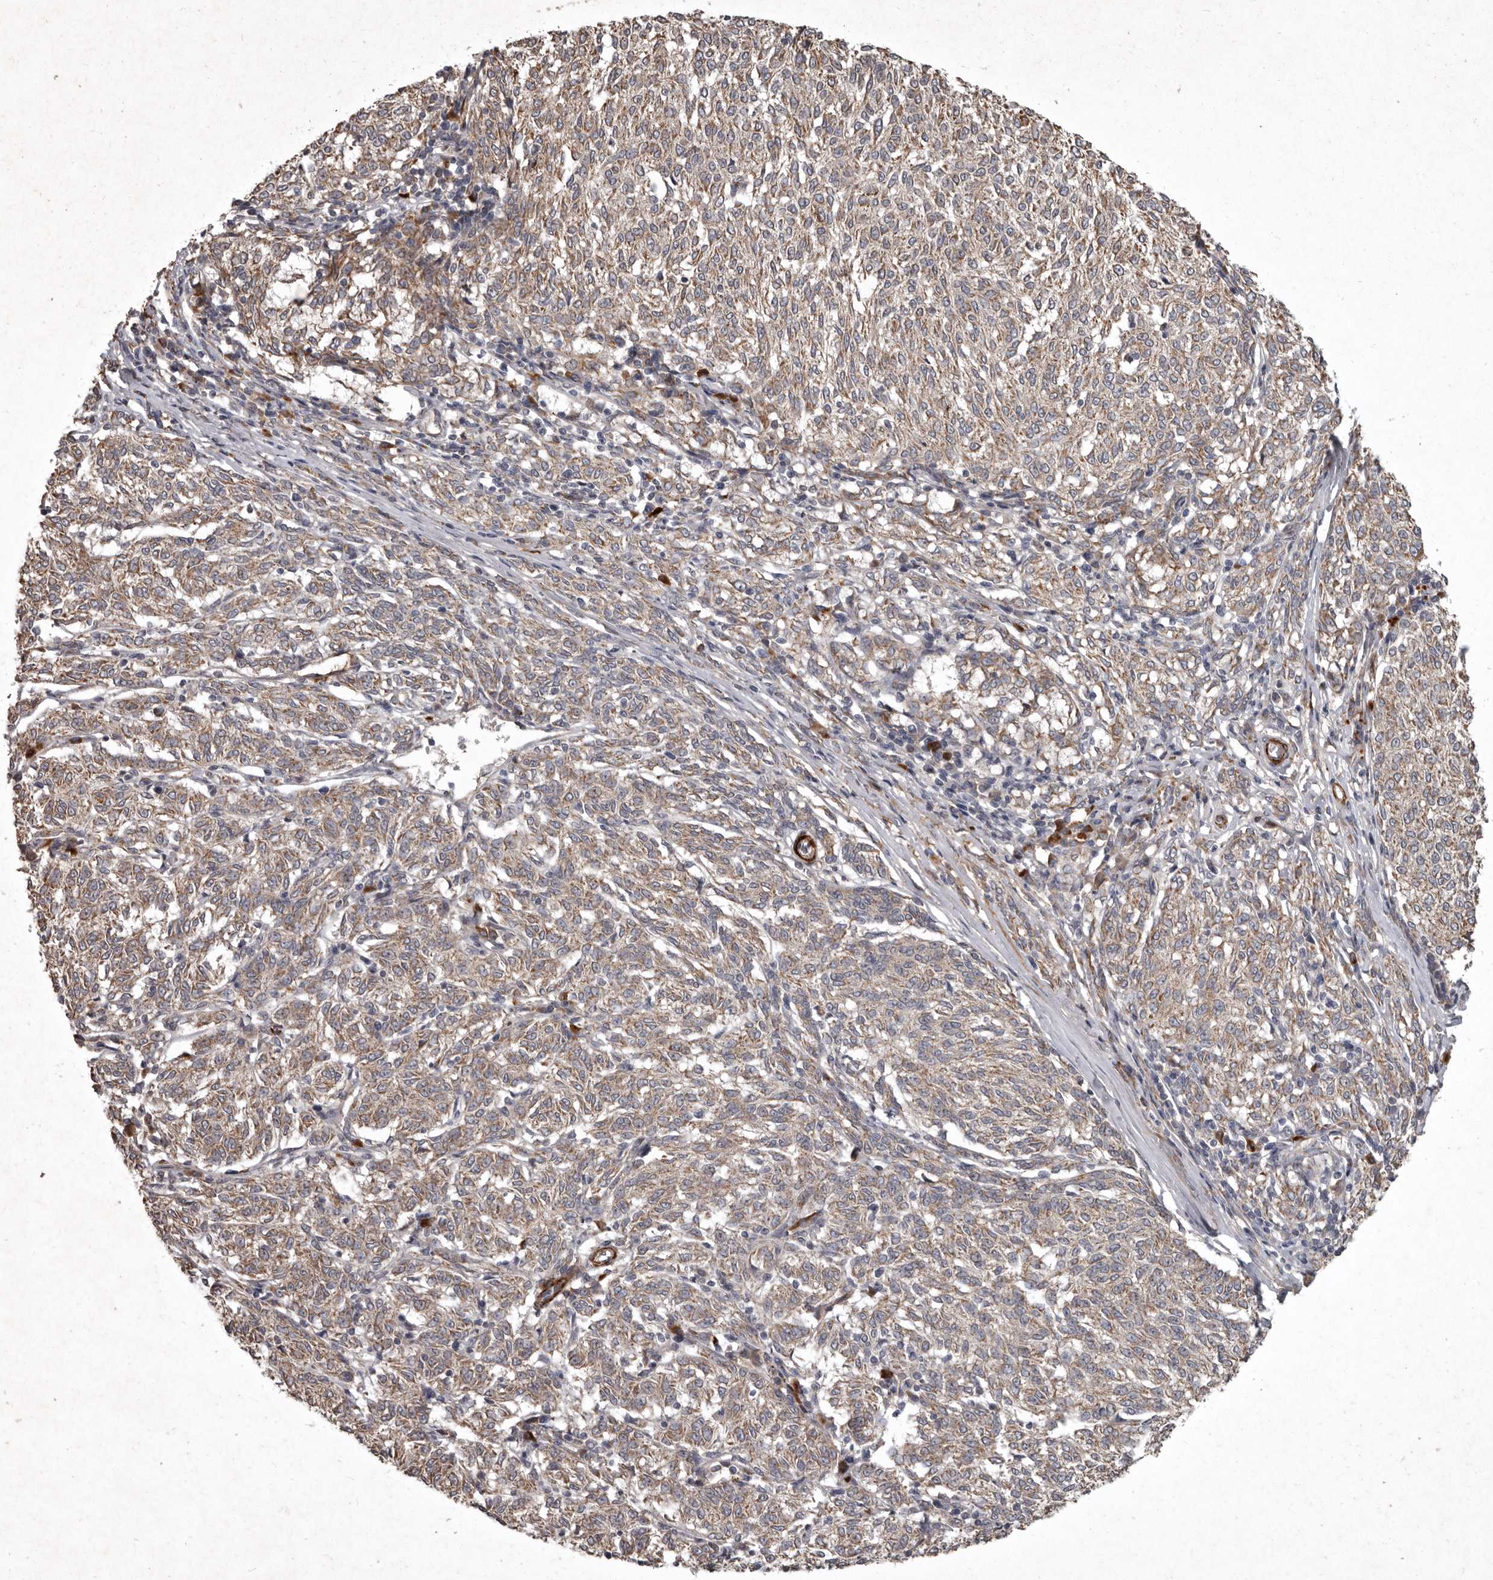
{"staining": {"intensity": "weak", "quantity": ">75%", "location": "cytoplasmic/membranous"}, "tissue": "melanoma", "cell_type": "Tumor cells", "image_type": "cancer", "snomed": [{"axis": "morphology", "description": "Malignant melanoma, NOS"}, {"axis": "topography", "description": "Skin"}], "caption": "Malignant melanoma tissue reveals weak cytoplasmic/membranous expression in approximately >75% of tumor cells", "gene": "MRPS15", "patient": {"sex": "female", "age": 72}}